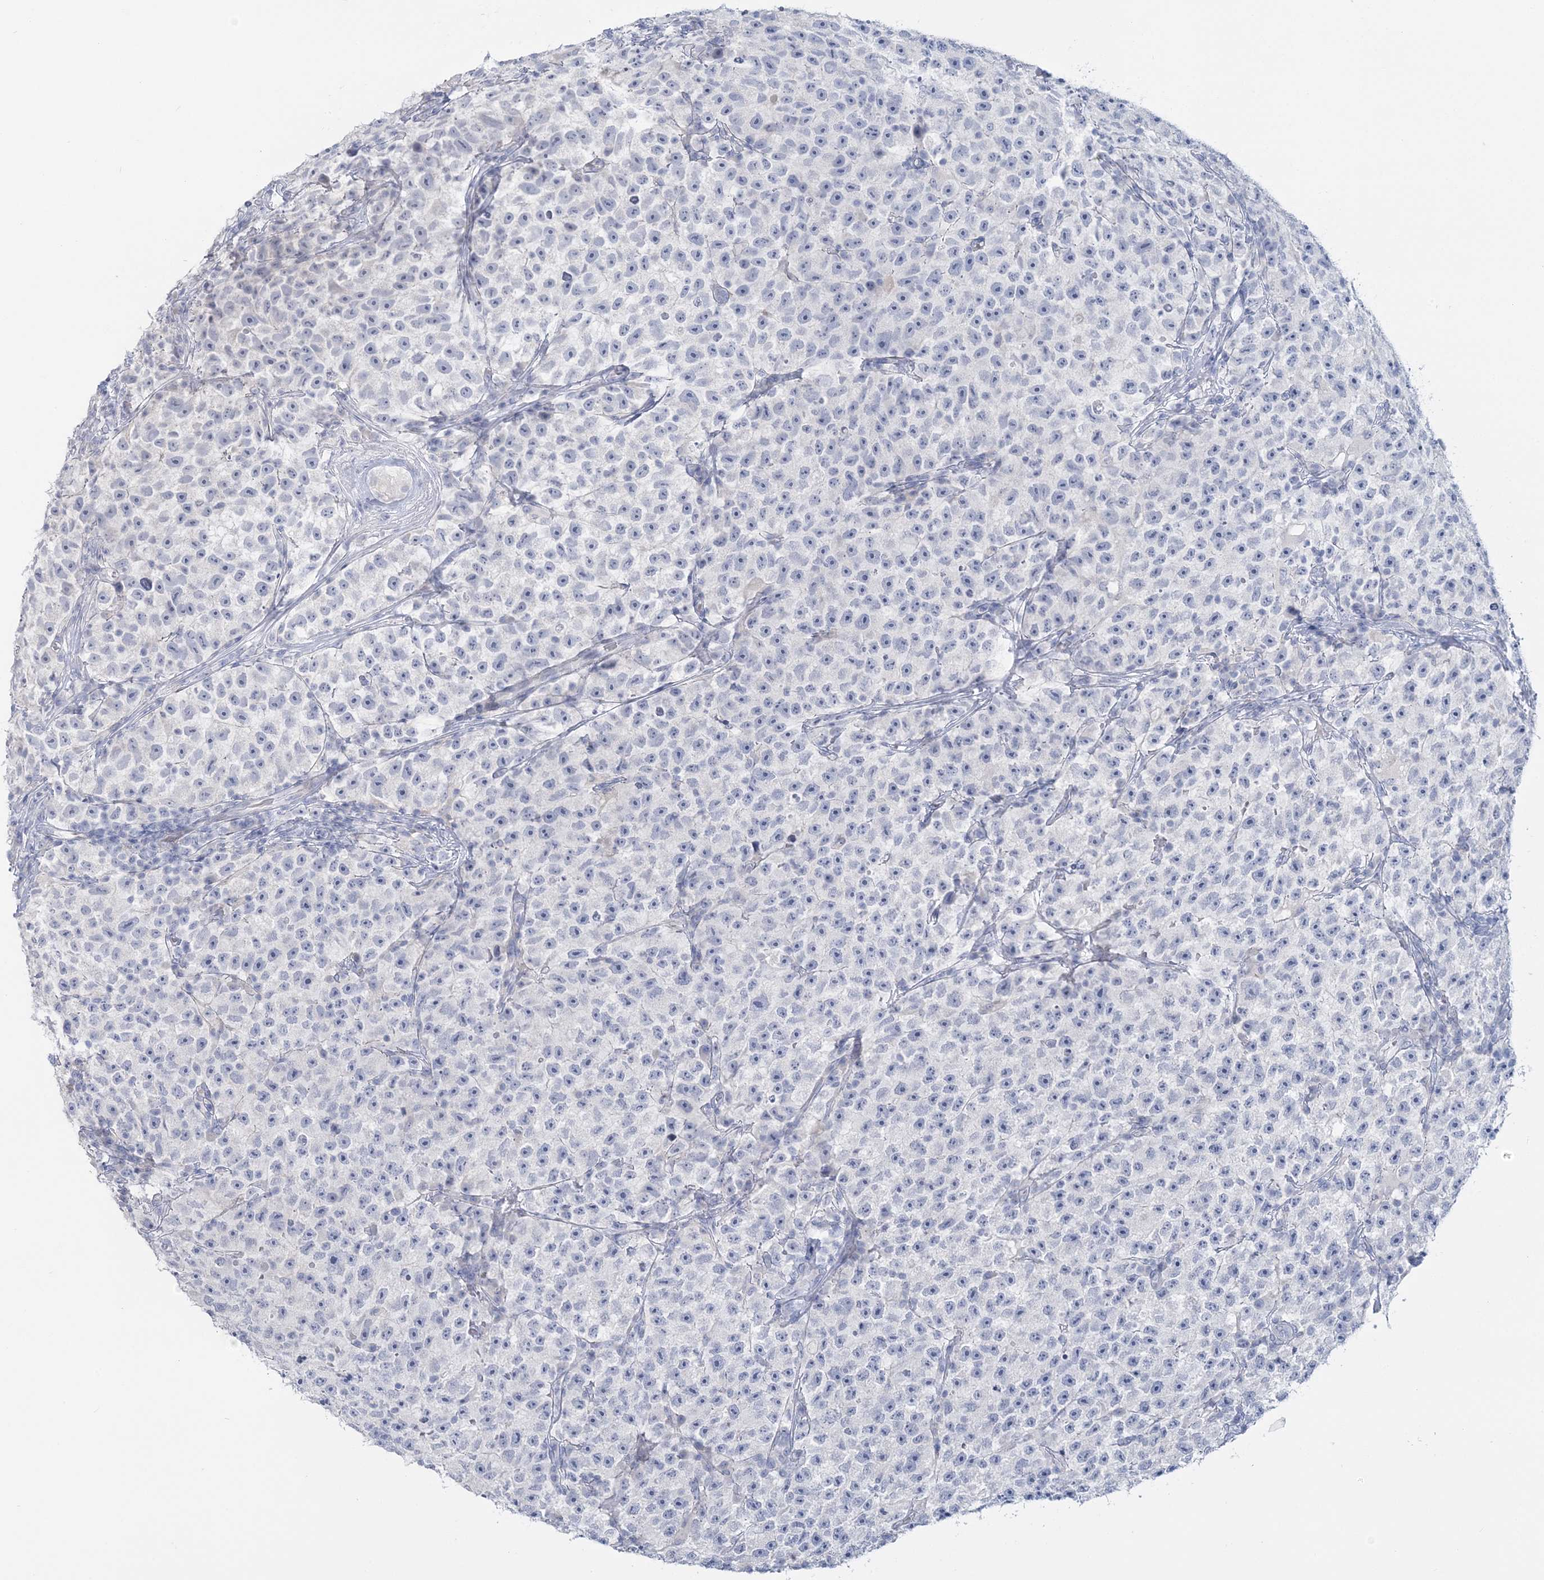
{"staining": {"intensity": "negative", "quantity": "none", "location": "none"}, "tissue": "testis cancer", "cell_type": "Tumor cells", "image_type": "cancer", "snomed": [{"axis": "morphology", "description": "Seminoma, NOS"}, {"axis": "topography", "description": "Testis"}], "caption": "Tumor cells are negative for protein expression in human testis cancer.", "gene": "CYP3A4", "patient": {"sex": "male", "age": 22}}